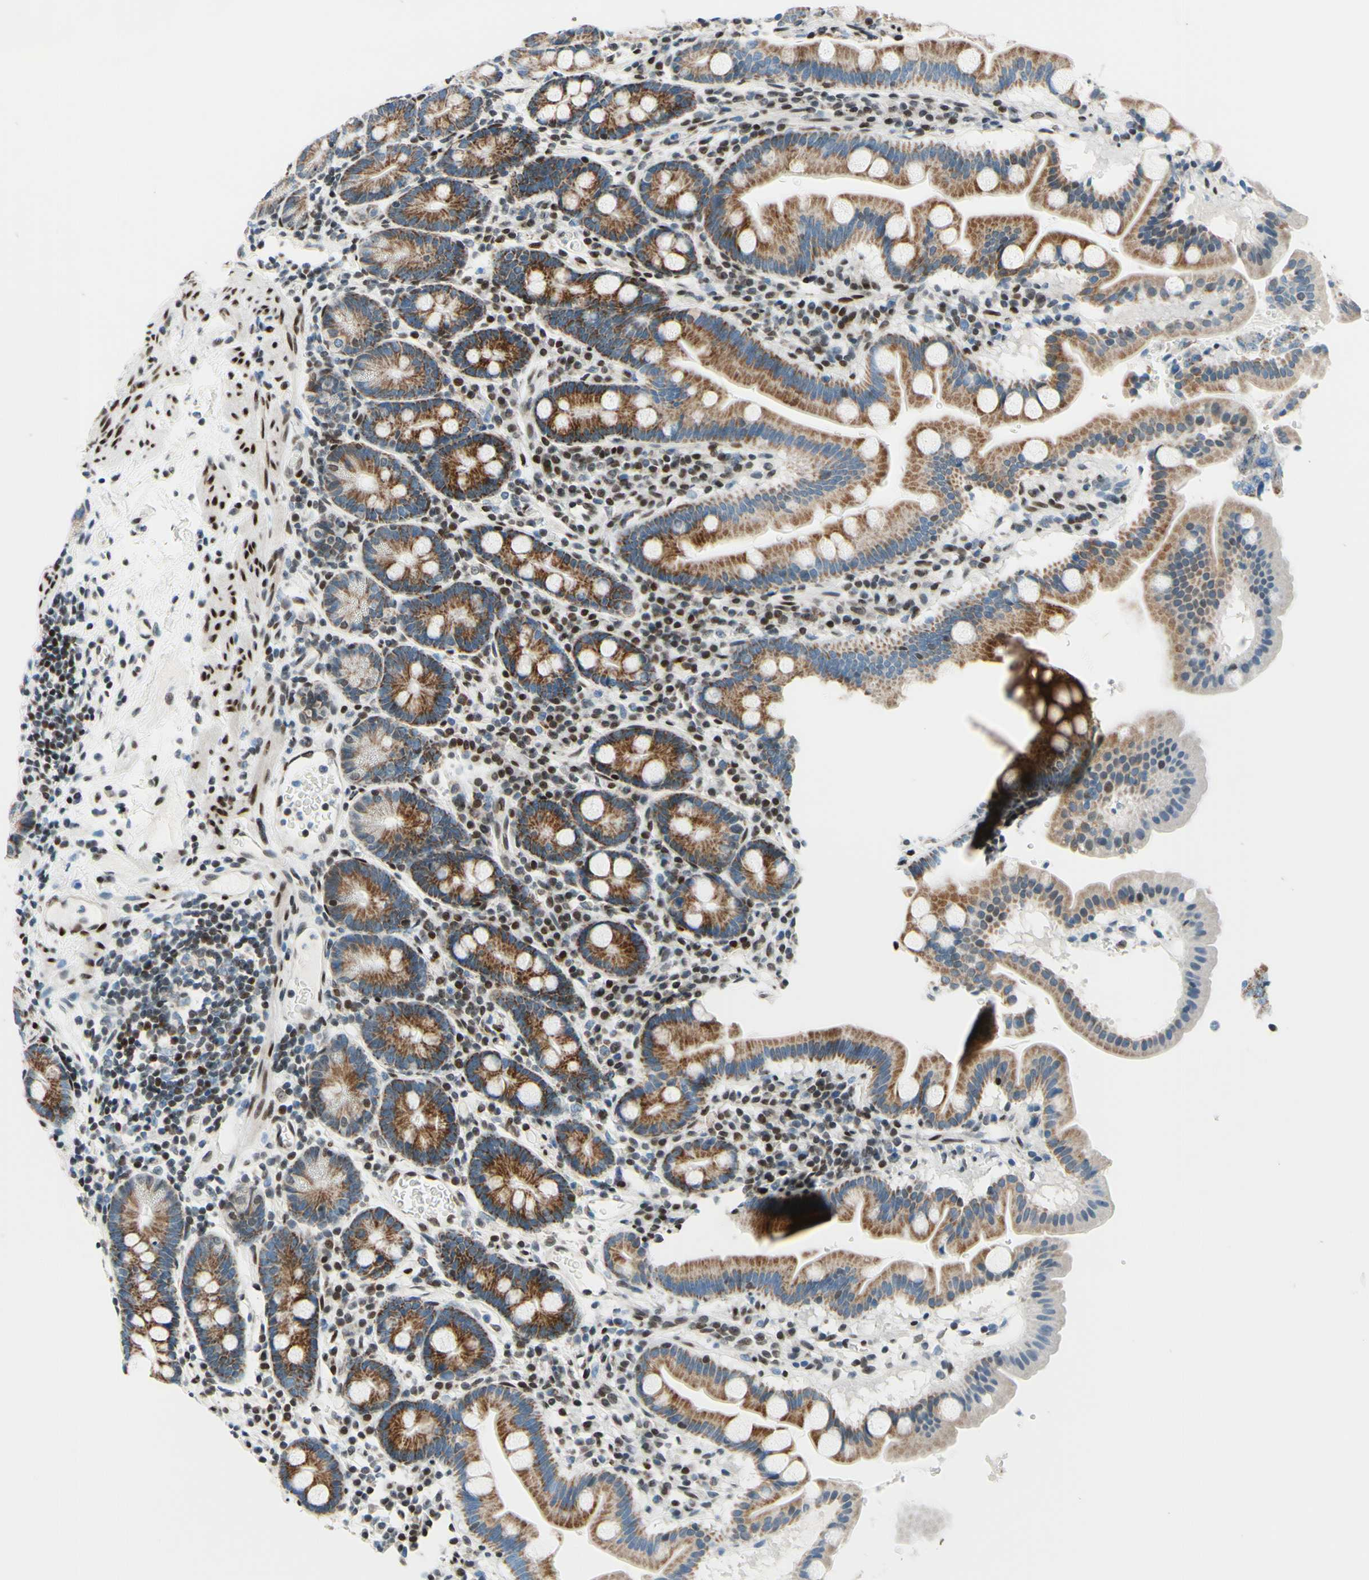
{"staining": {"intensity": "moderate", "quantity": ">75%", "location": "cytoplasmic/membranous"}, "tissue": "duodenum", "cell_type": "Glandular cells", "image_type": "normal", "snomed": [{"axis": "morphology", "description": "Normal tissue, NOS"}, {"axis": "topography", "description": "Duodenum"}], "caption": "The immunohistochemical stain shows moderate cytoplasmic/membranous expression in glandular cells of unremarkable duodenum. (DAB IHC, brown staining for protein, blue staining for nuclei).", "gene": "CBX7", "patient": {"sex": "male", "age": 50}}